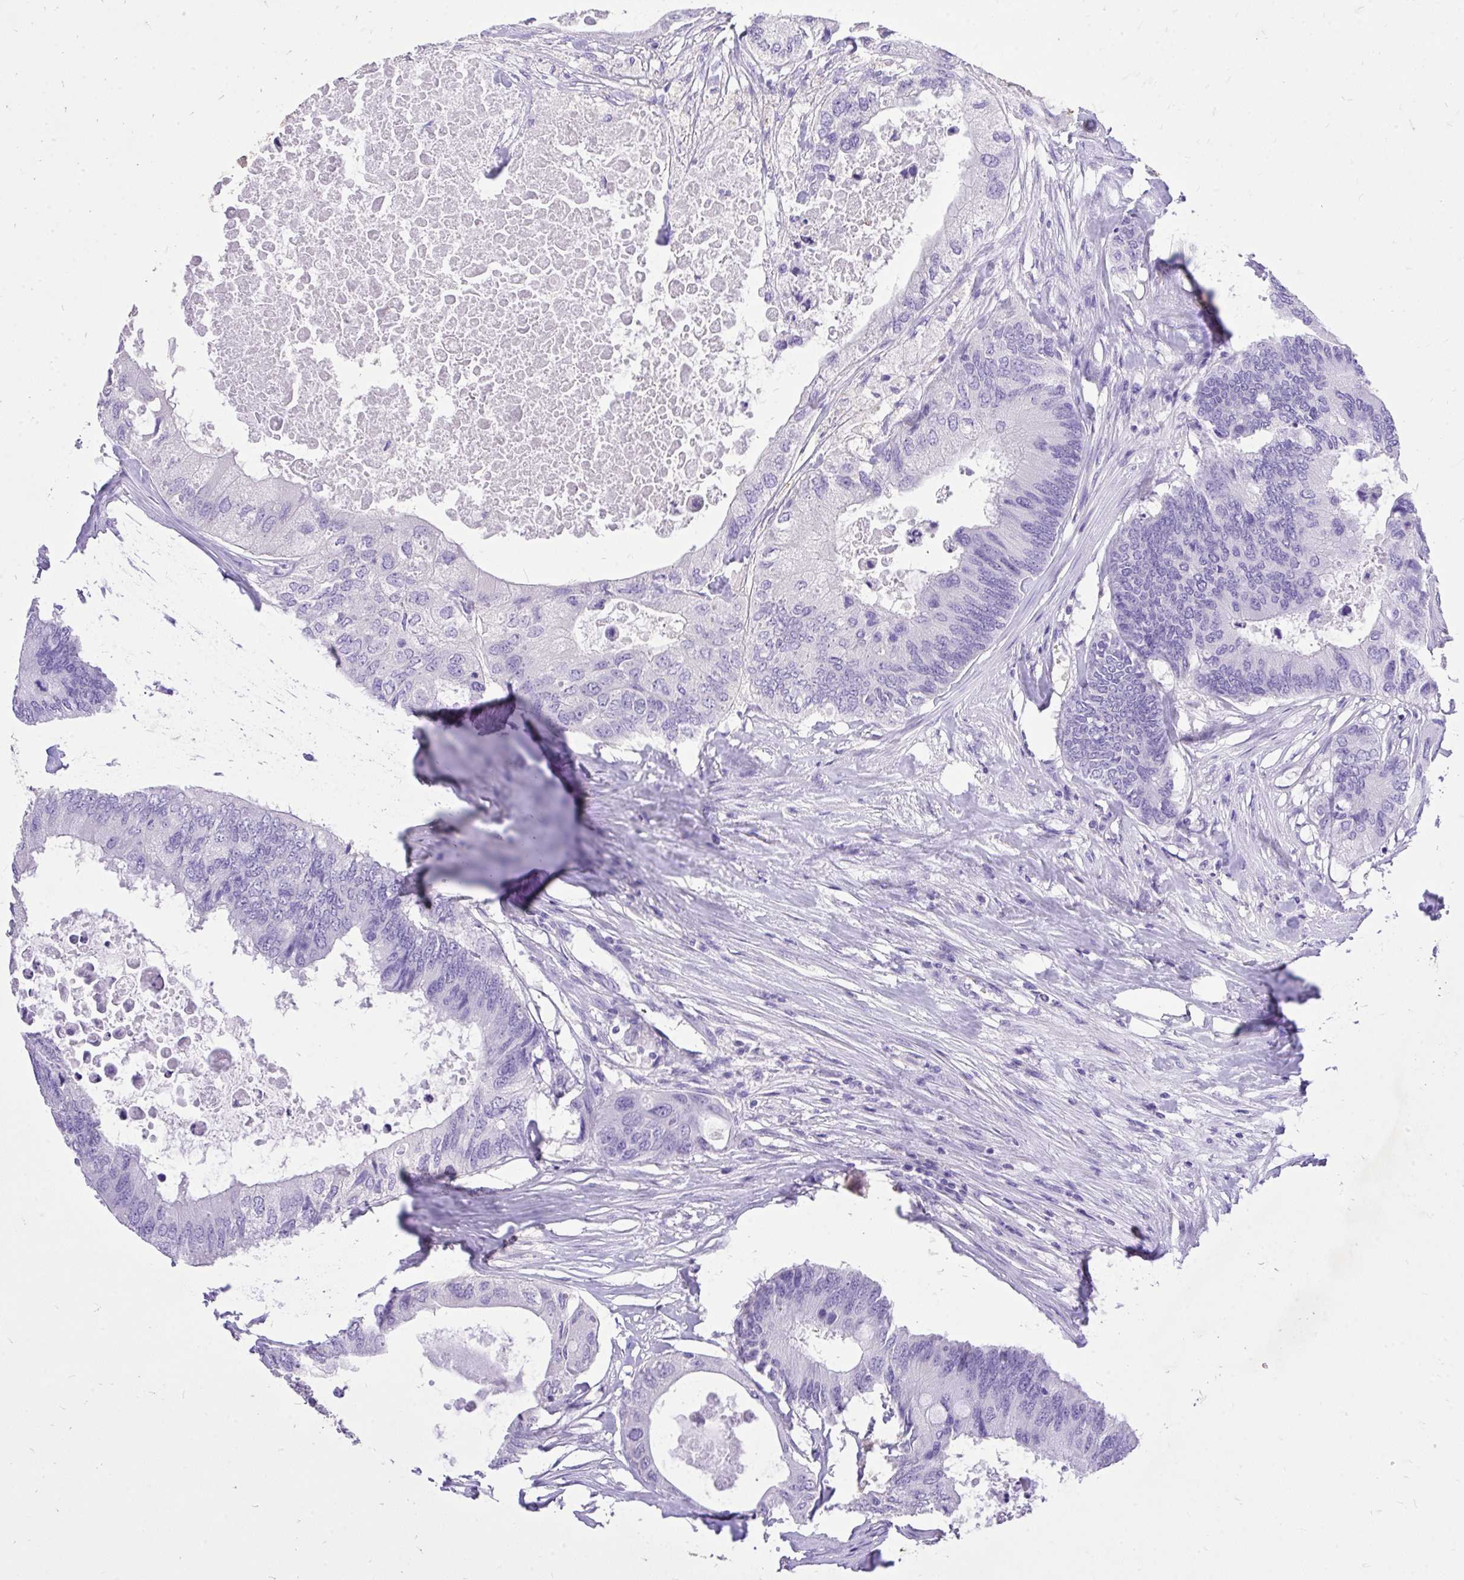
{"staining": {"intensity": "negative", "quantity": "none", "location": "none"}, "tissue": "colorectal cancer", "cell_type": "Tumor cells", "image_type": "cancer", "snomed": [{"axis": "morphology", "description": "Adenocarcinoma, NOS"}, {"axis": "topography", "description": "Colon"}], "caption": "This image is of colorectal cancer stained with immunohistochemistry to label a protein in brown with the nuclei are counter-stained blue. There is no positivity in tumor cells.", "gene": "MON1A", "patient": {"sex": "male", "age": 71}}